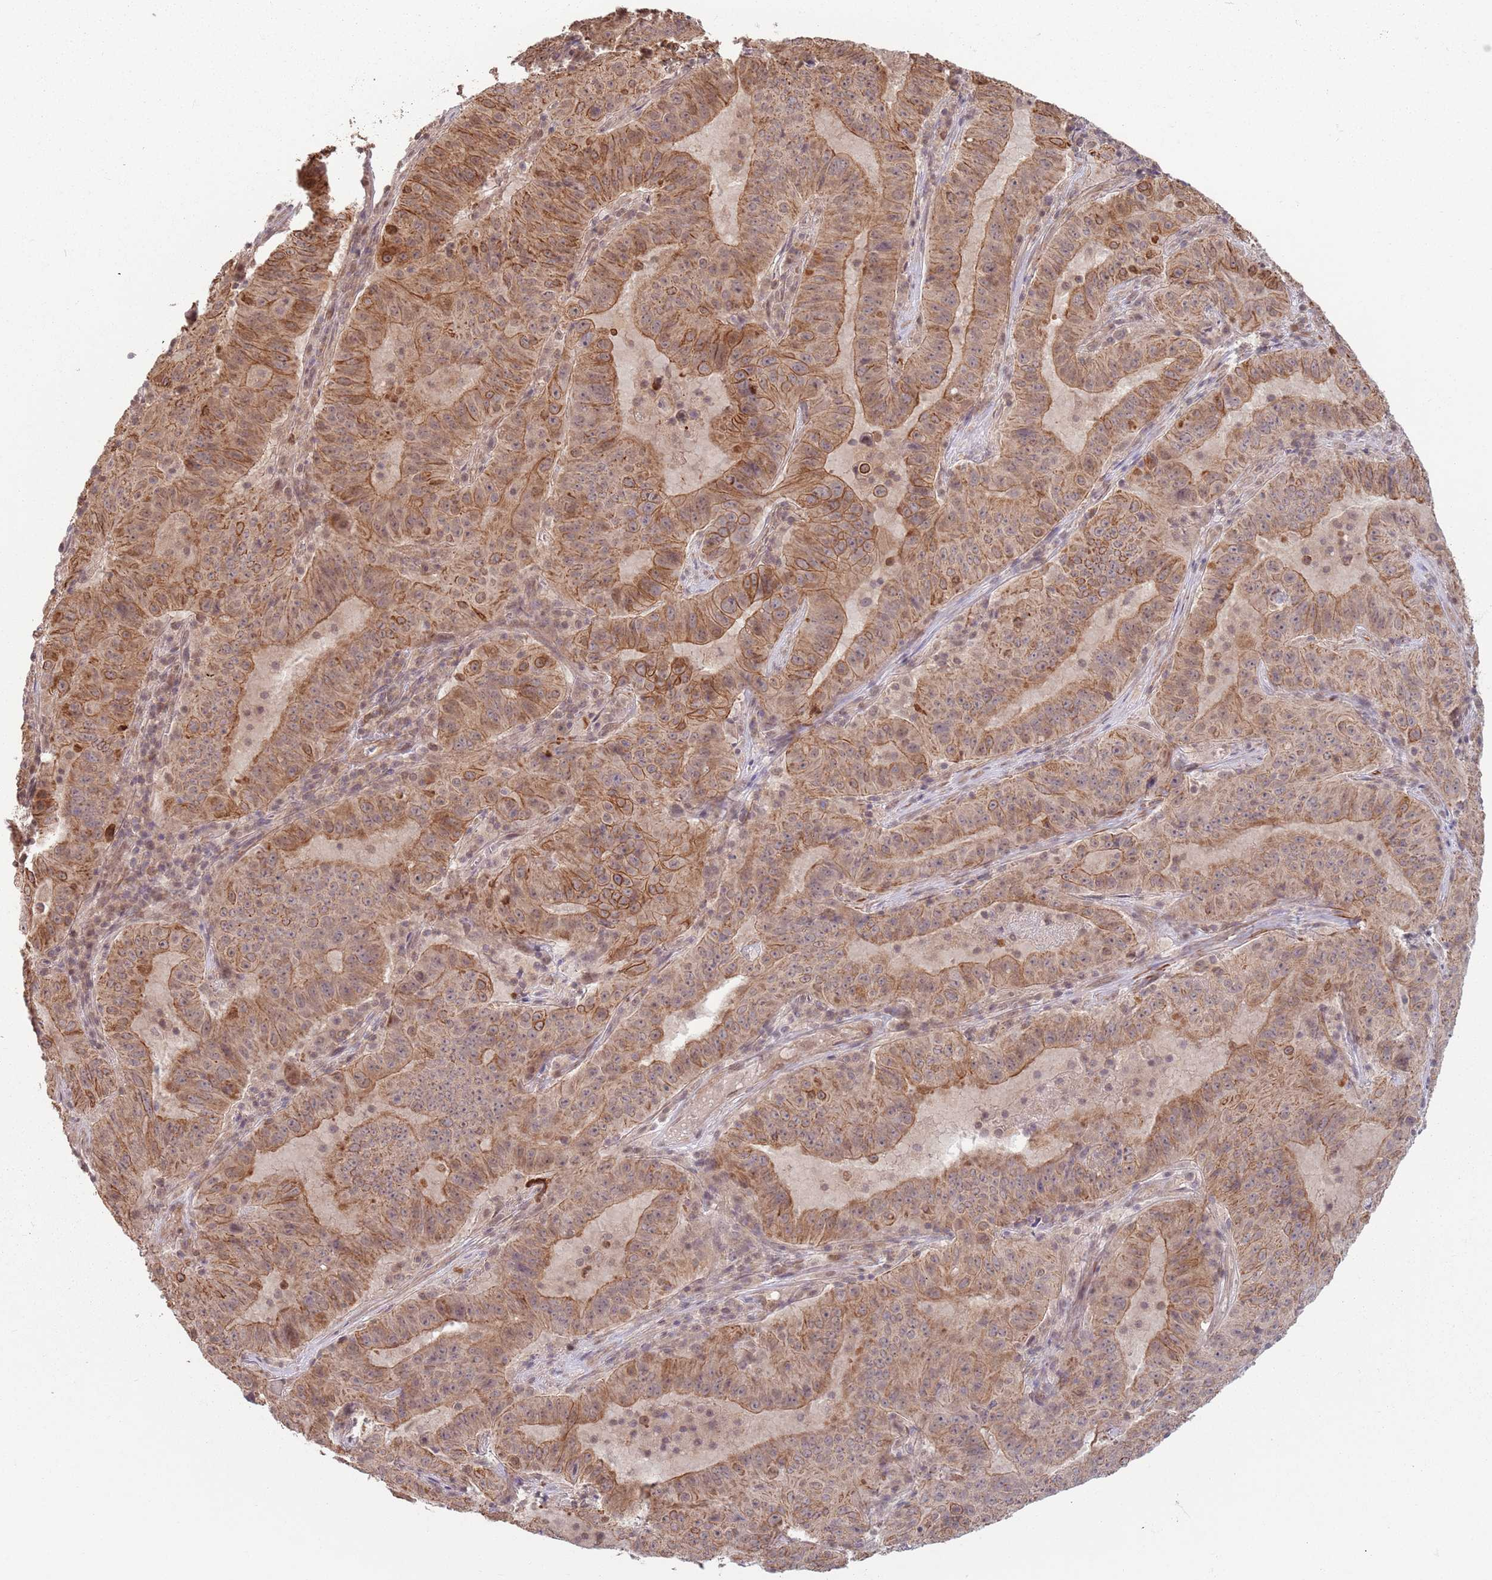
{"staining": {"intensity": "moderate", "quantity": ">75%", "location": "cytoplasmic/membranous"}, "tissue": "pancreatic cancer", "cell_type": "Tumor cells", "image_type": "cancer", "snomed": [{"axis": "morphology", "description": "Adenocarcinoma, NOS"}, {"axis": "topography", "description": "Pancreas"}], "caption": "Protein analysis of adenocarcinoma (pancreatic) tissue shows moderate cytoplasmic/membranous positivity in approximately >75% of tumor cells.", "gene": "CCDC154", "patient": {"sex": "male", "age": 63}}